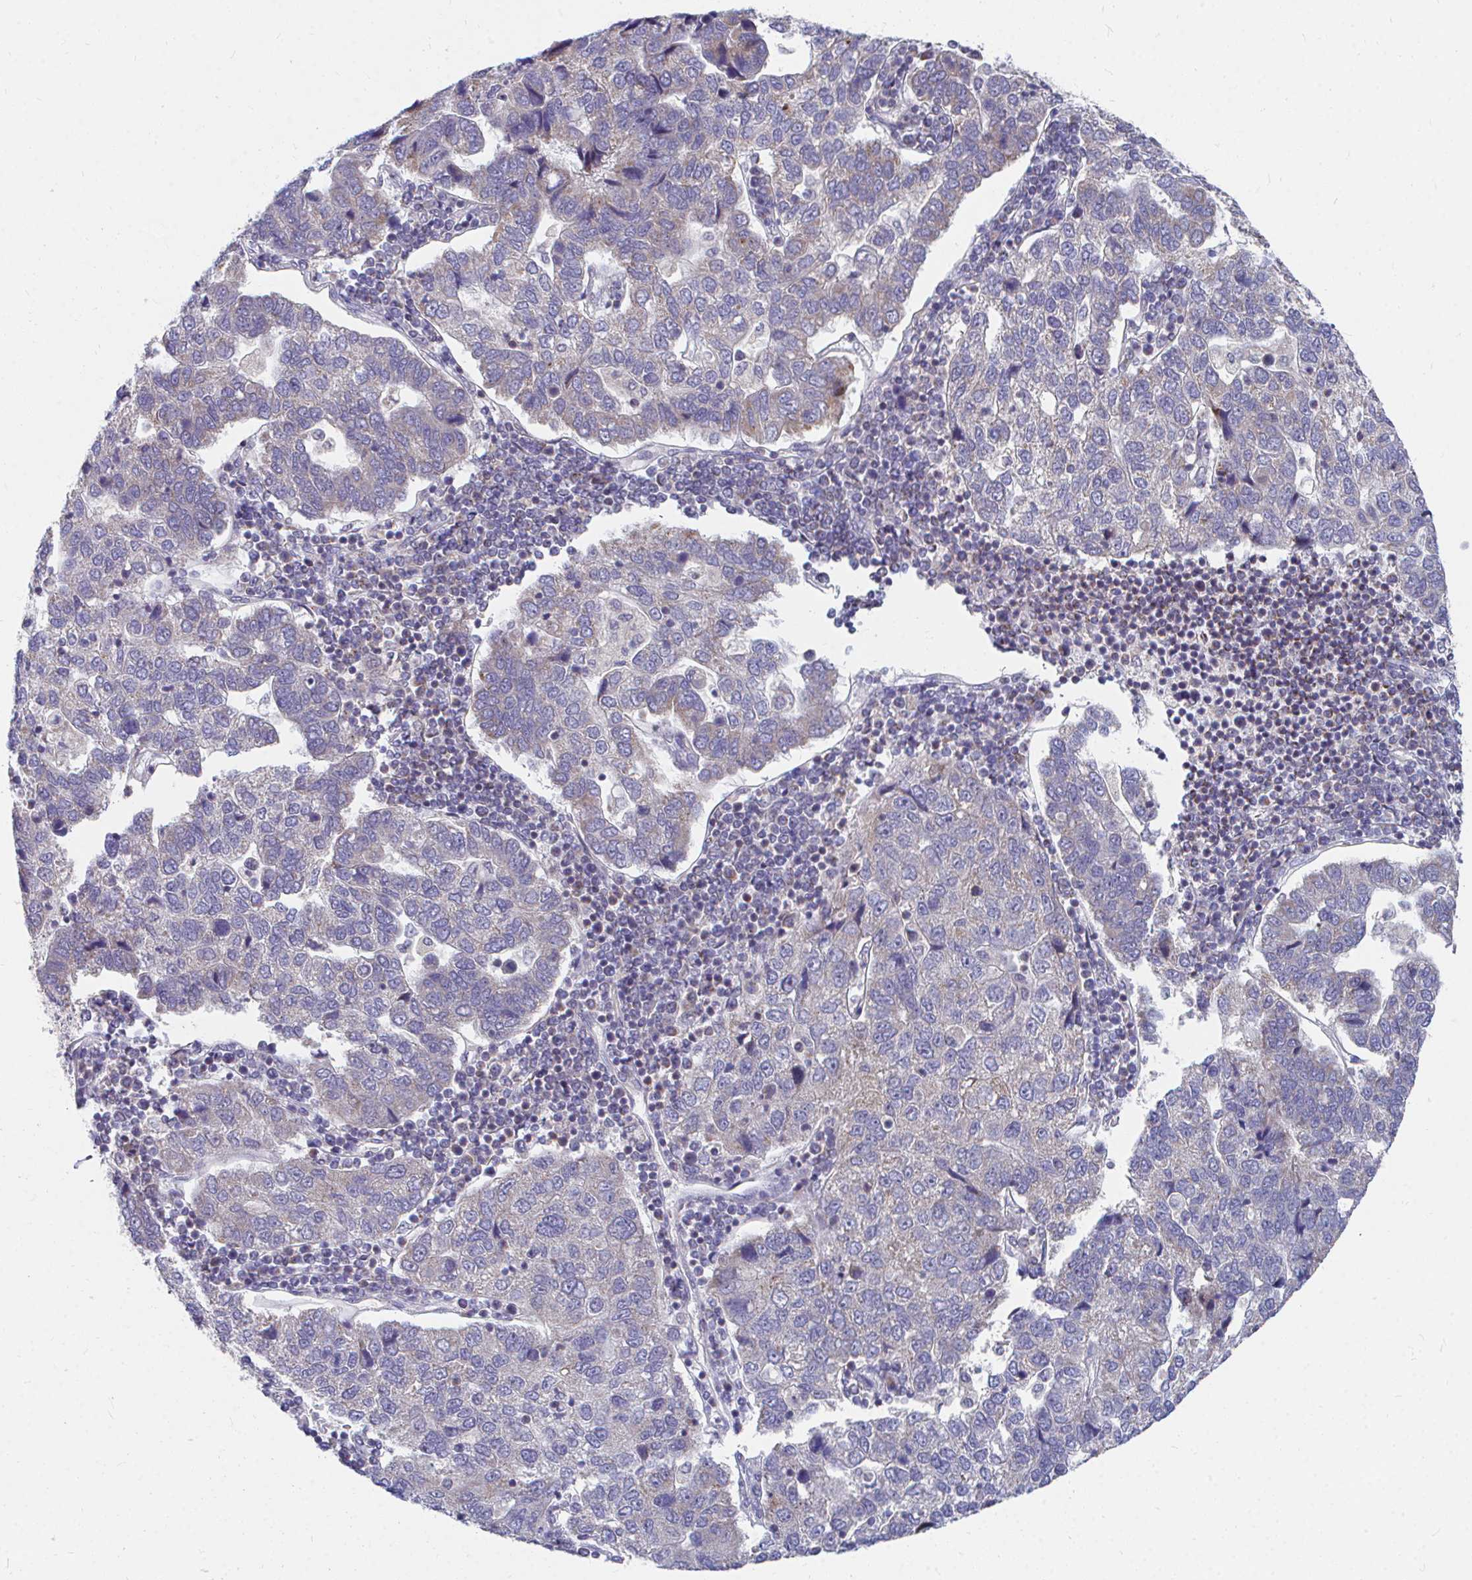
{"staining": {"intensity": "moderate", "quantity": "<25%", "location": "cytoplasmic/membranous"}, "tissue": "pancreatic cancer", "cell_type": "Tumor cells", "image_type": "cancer", "snomed": [{"axis": "morphology", "description": "Adenocarcinoma, NOS"}, {"axis": "topography", "description": "Pancreas"}], "caption": "Human adenocarcinoma (pancreatic) stained with a brown dye exhibits moderate cytoplasmic/membranous positive expression in about <25% of tumor cells.", "gene": "PEX3", "patient": {"sex": "female", "age": 61}}